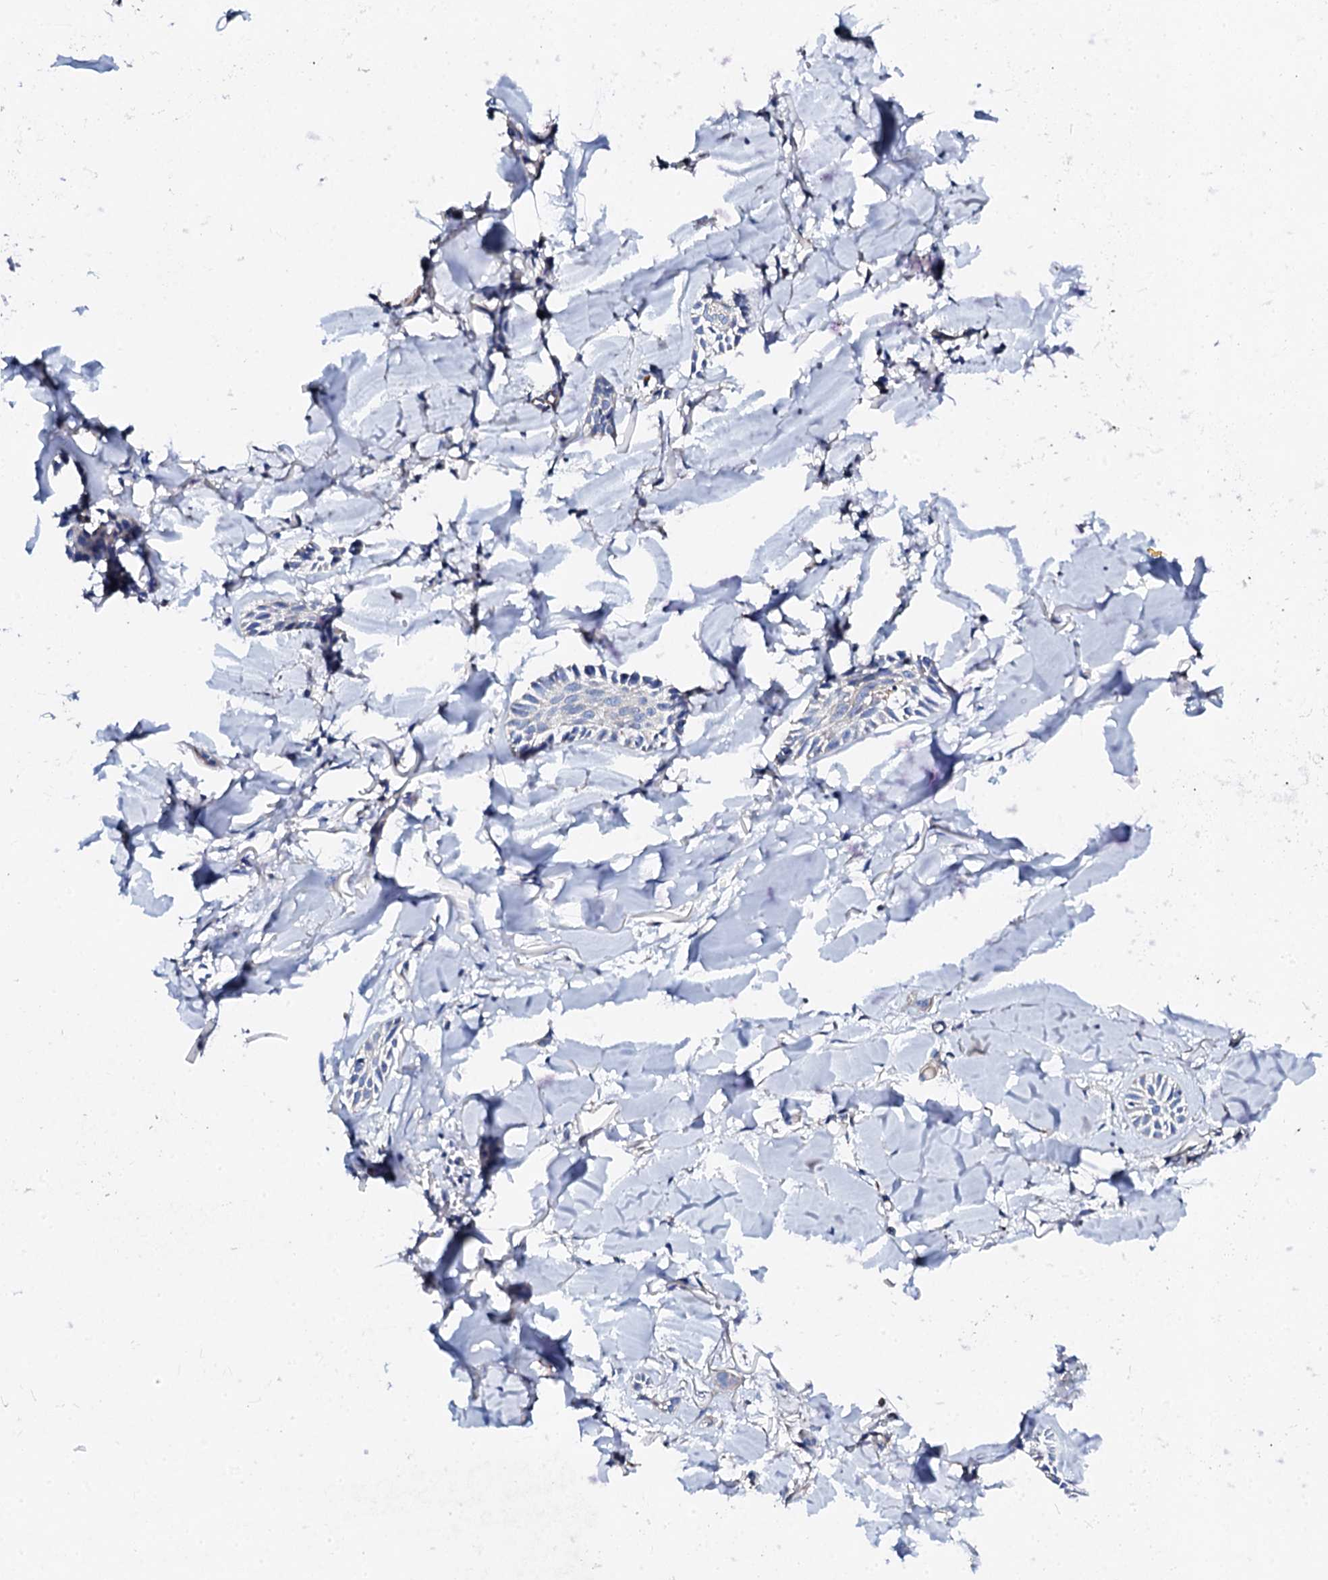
{"staining": {"intensity": "negative", "quantity": "none", "location": "none"}, "tissue": "skin cancer", "cell_type": "Tumor cells", "image_type": "cancer", "snomed": [{"axis": "morphology", "description": "Basal cell carcinoma"}, {"axis": "topography", "description": "Skin"}], "caption": "Immunohistochemical staining of human skin basal cell carcinoma reveals no significant staining in tumor cells.", "gene": "KLHL32", "patient": {"sex": "female", "age": 59}}